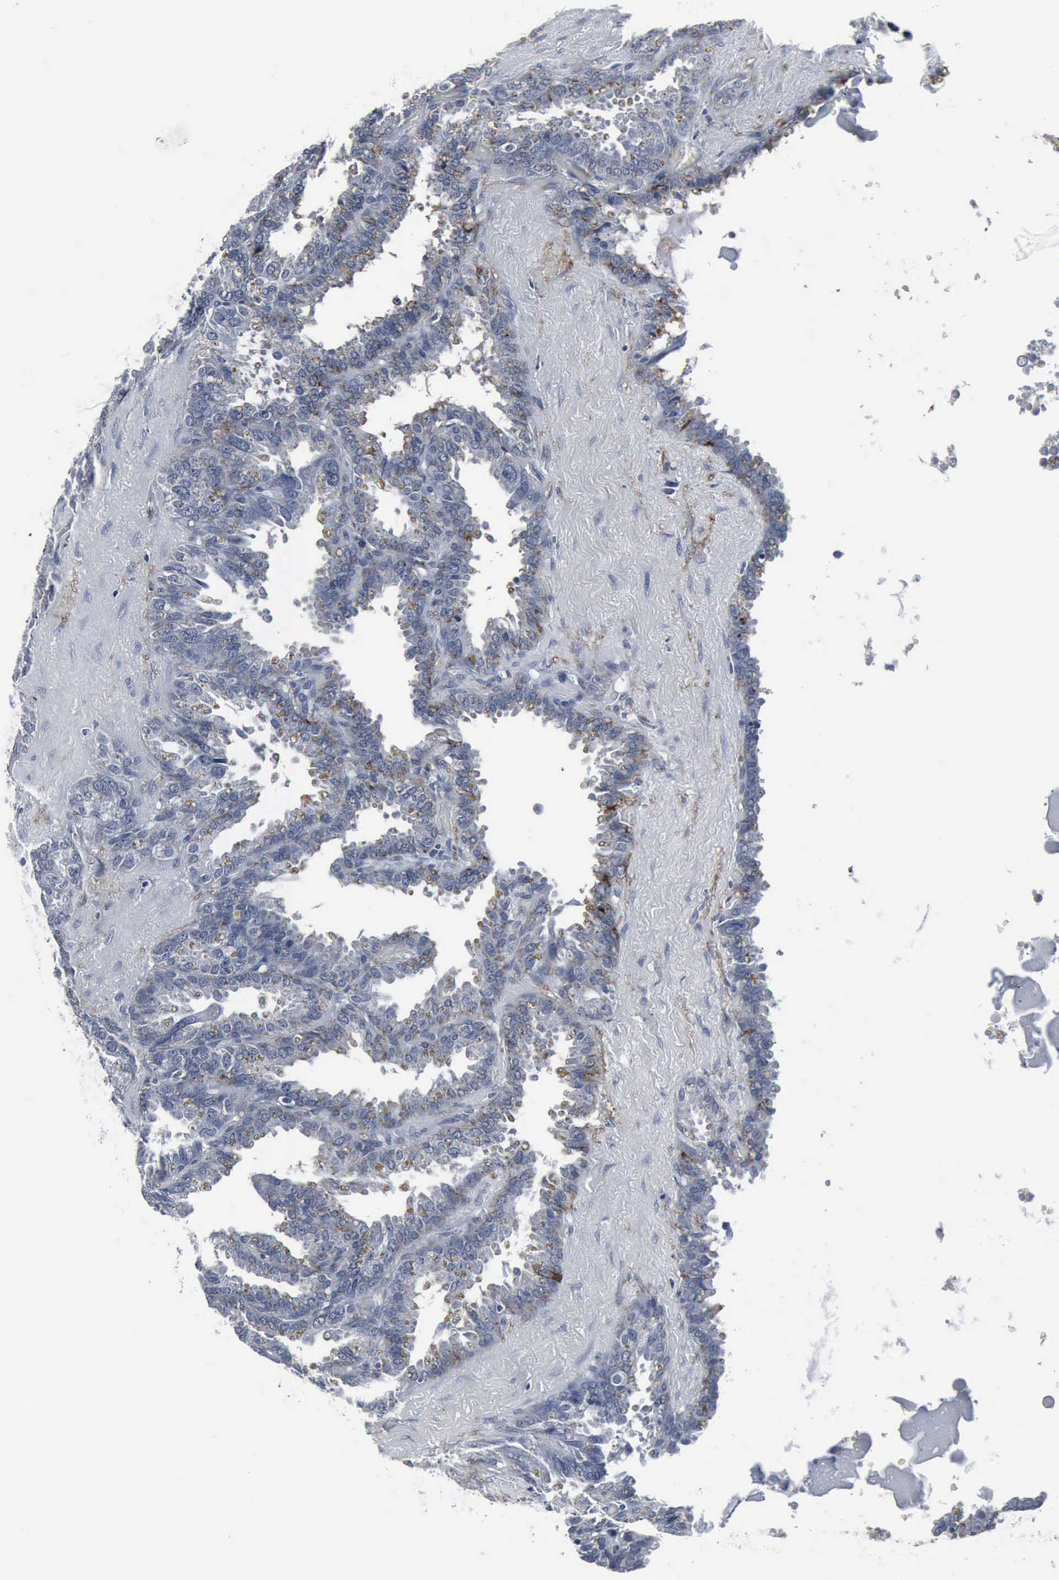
{"staining": {"intensity": "negative", "quantity": "none", "location": "none"}, "tissue": "seminal vesicle", "cell_type": "Glandular cells", "image_type": "normal", "snomed": [{"axis": "morphology", "description": "Normal tissue, NOS"}, {"axis": "topography", "description": "Prostate"}, {"axis": "topography", "description": "Seminal veicle"}], "caption": "Immunohistochemistry histopathology image of normal seminal vesicle: seminal vesicle stained with DAB displays no significant protein expression in glandular cells. (DAB IHC visualized using brightfield microscopy, high magnification).", "gene": "SNAP25", "patient": {"sex": "male", "age": 63}}